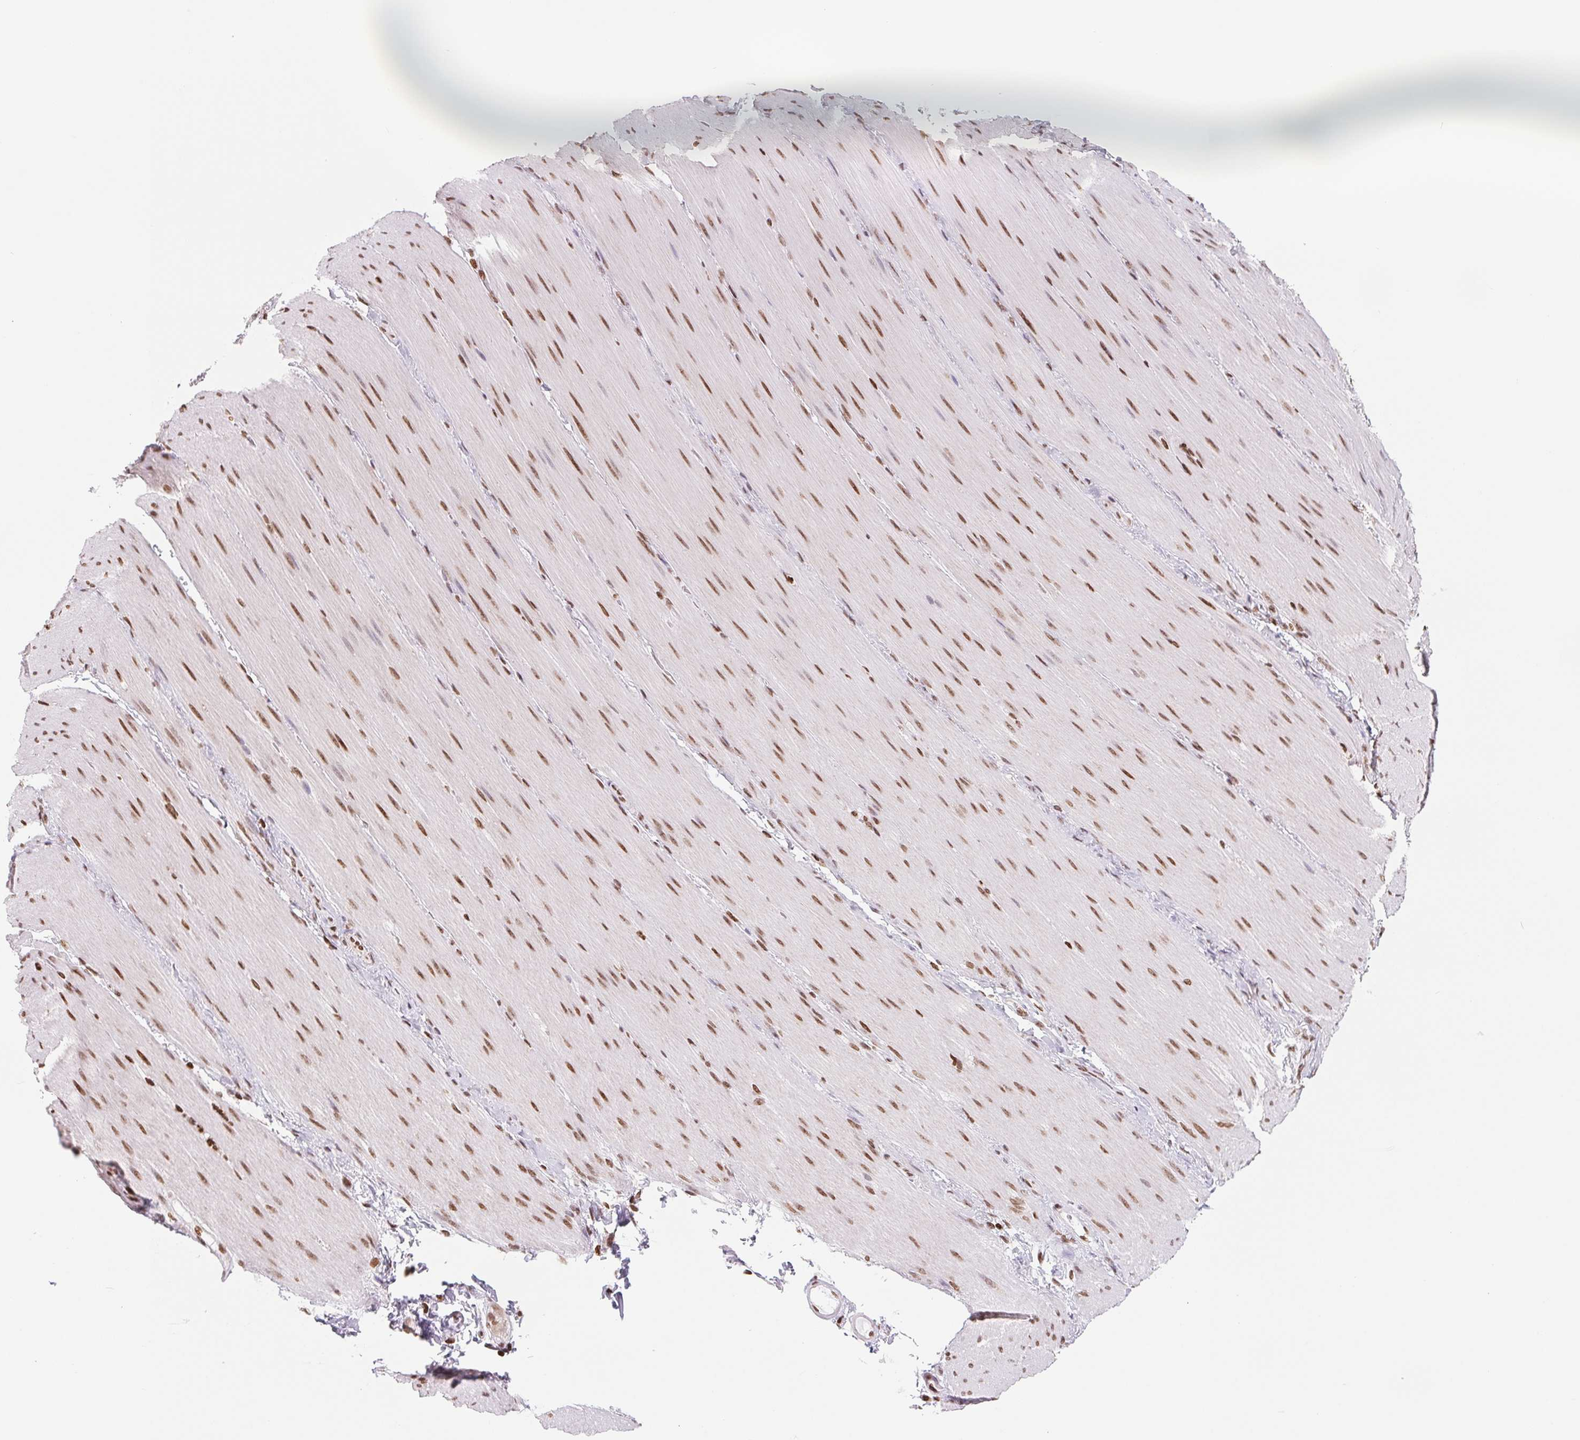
{"staining": {"intensity": "moderate", "quantity": ">75%", "location": "nuclear"}, "tissue": "smooth muscle", "cell_type": "Smooth muscle cells", "image_type": "normal", "snomed": [{"axis": "morphology", "description": "Normal tissue, NOS"}, {"axis": "topography", "description": "Smooth muscle"}, {"axis": "topography", "description": "Colon"}], "caption": "Smooth muscle cells reveal medium levels of moderate nuclear staining in about >75% of cells in unremarkable smooth muscle.", "gene": "SMIM12", "patient": {"sex": "male", "age": 73}}